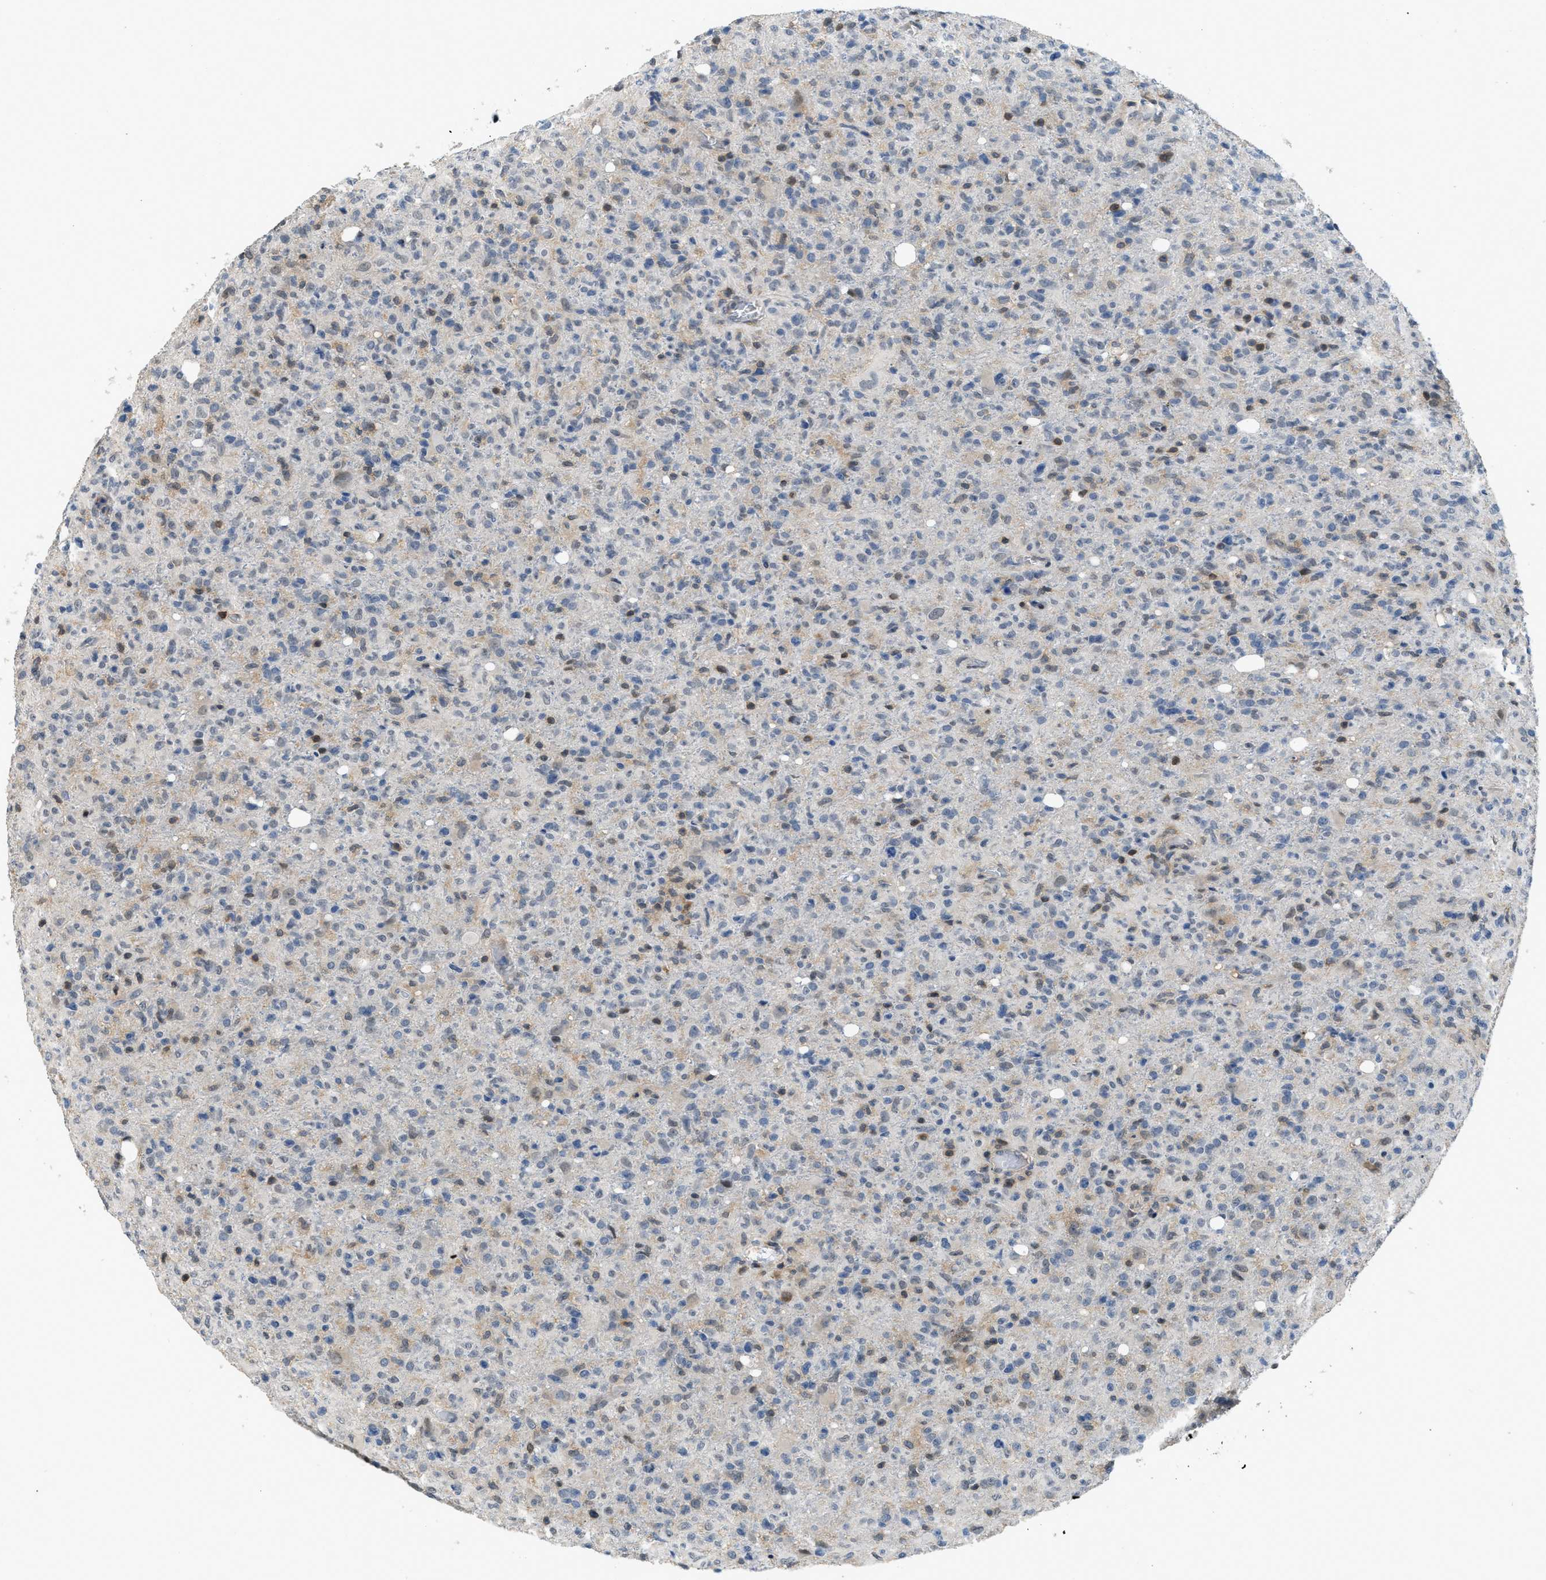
{"staining": {"intensity": "negative", "quantity": "none", "location": "none"}, "tissue": "glioma", "cell_type": "Tumor cells", "image_type": "cancer", "snomed": [{"axis": "morphology", "description": "Glioma, malignant, High grade"}, {"axis": "topography", "description": "Brain"}], "caption": "Tumor cells show no significant staining in malignant glioma (high-grade).", "gene": "TES", "patient": {"sex": "female", "age": 57}}